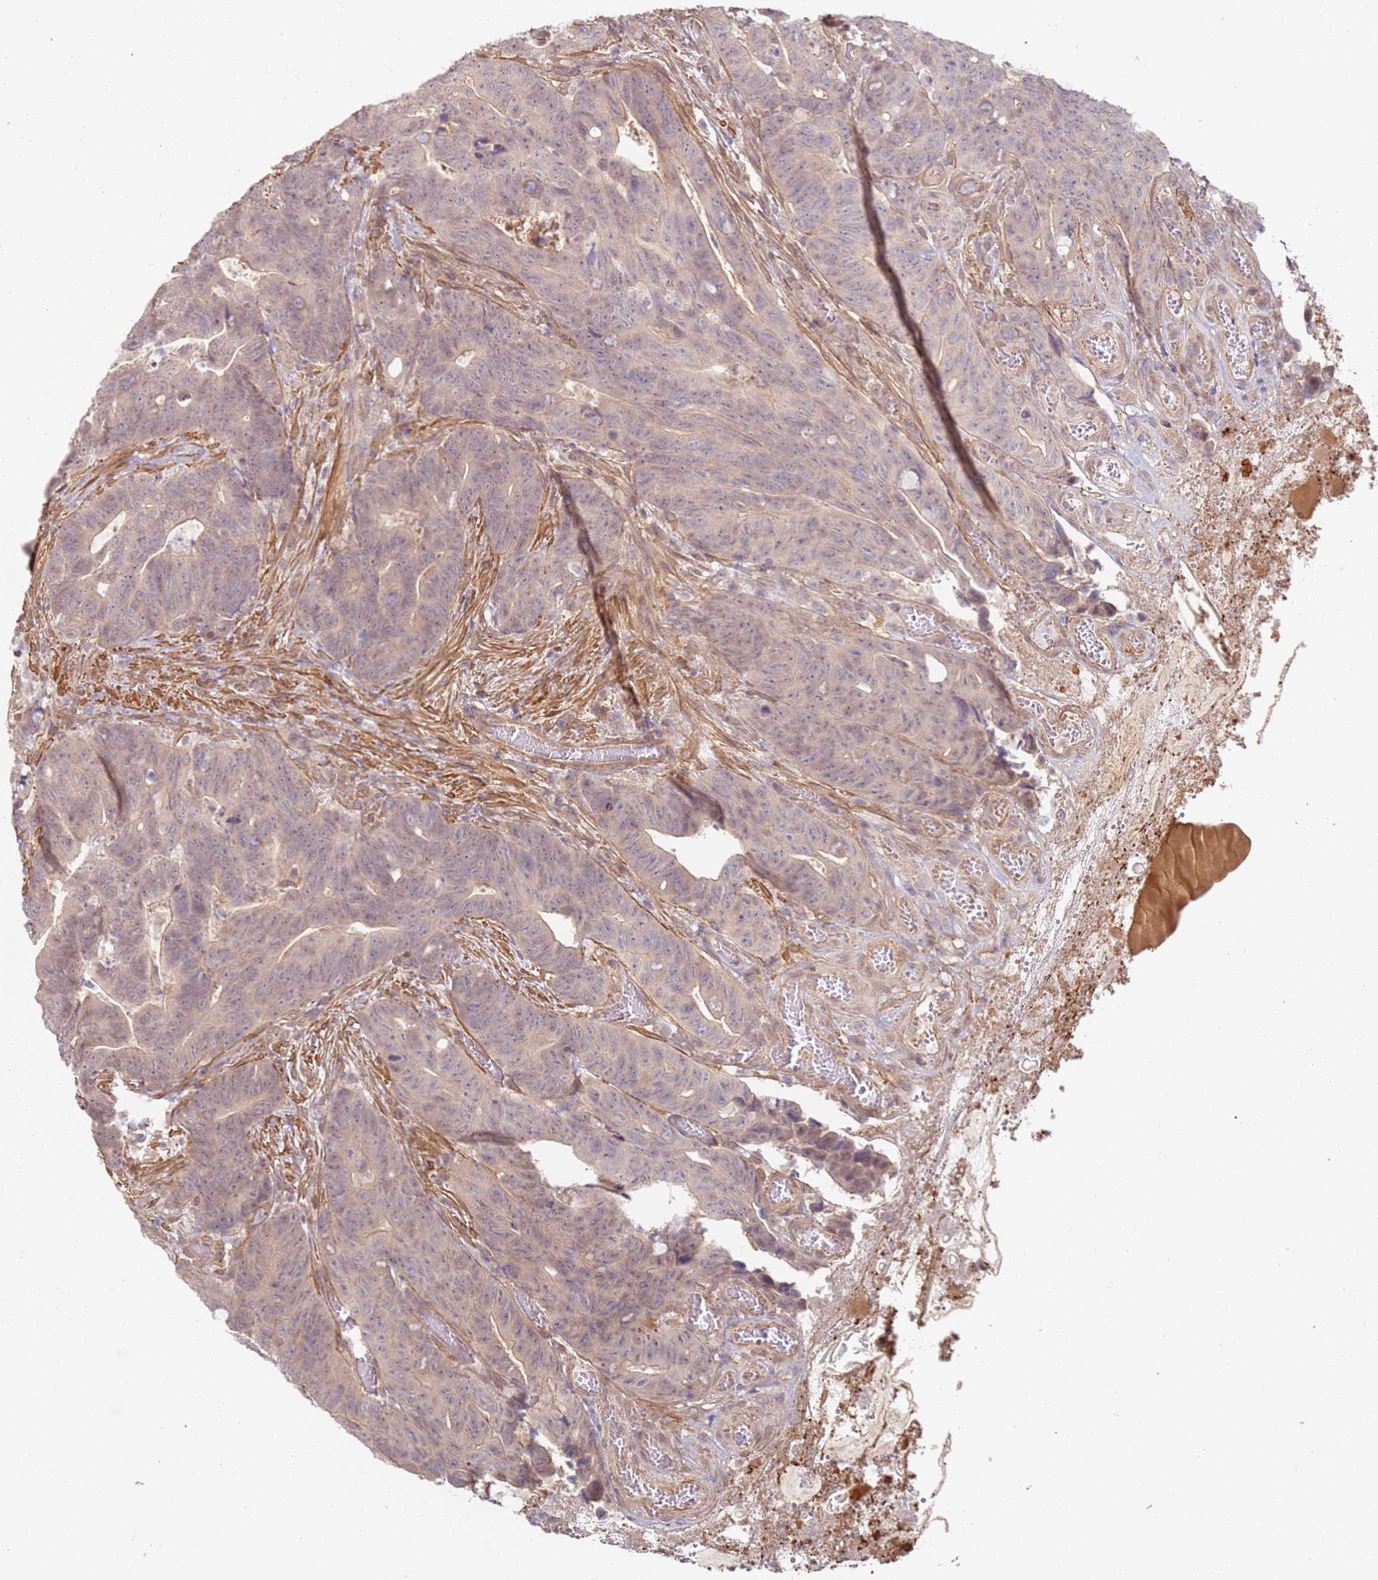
{"staining": {"intensity": "weak", "quantity": ">75%", "location": "cytoplasmic/membranous"}, "tissue": "colorectal cancer", "cell_type": "Tumor cells", "image_type": "cancer", "snomed": [{"axis": "morphology", "description": "Adenocarcinoma, NOS"}, {"axis": "topography", "description": "Colon"}], "caption": "IHC image of colorectal adenocarcinoma stained for a protein (brown), which shows low levels of weak cytoplasmic/membranous staining in approximately >75% of tumor cells.", "gene": "WDR93", "patient": {"sex": "female", "age": 82}}